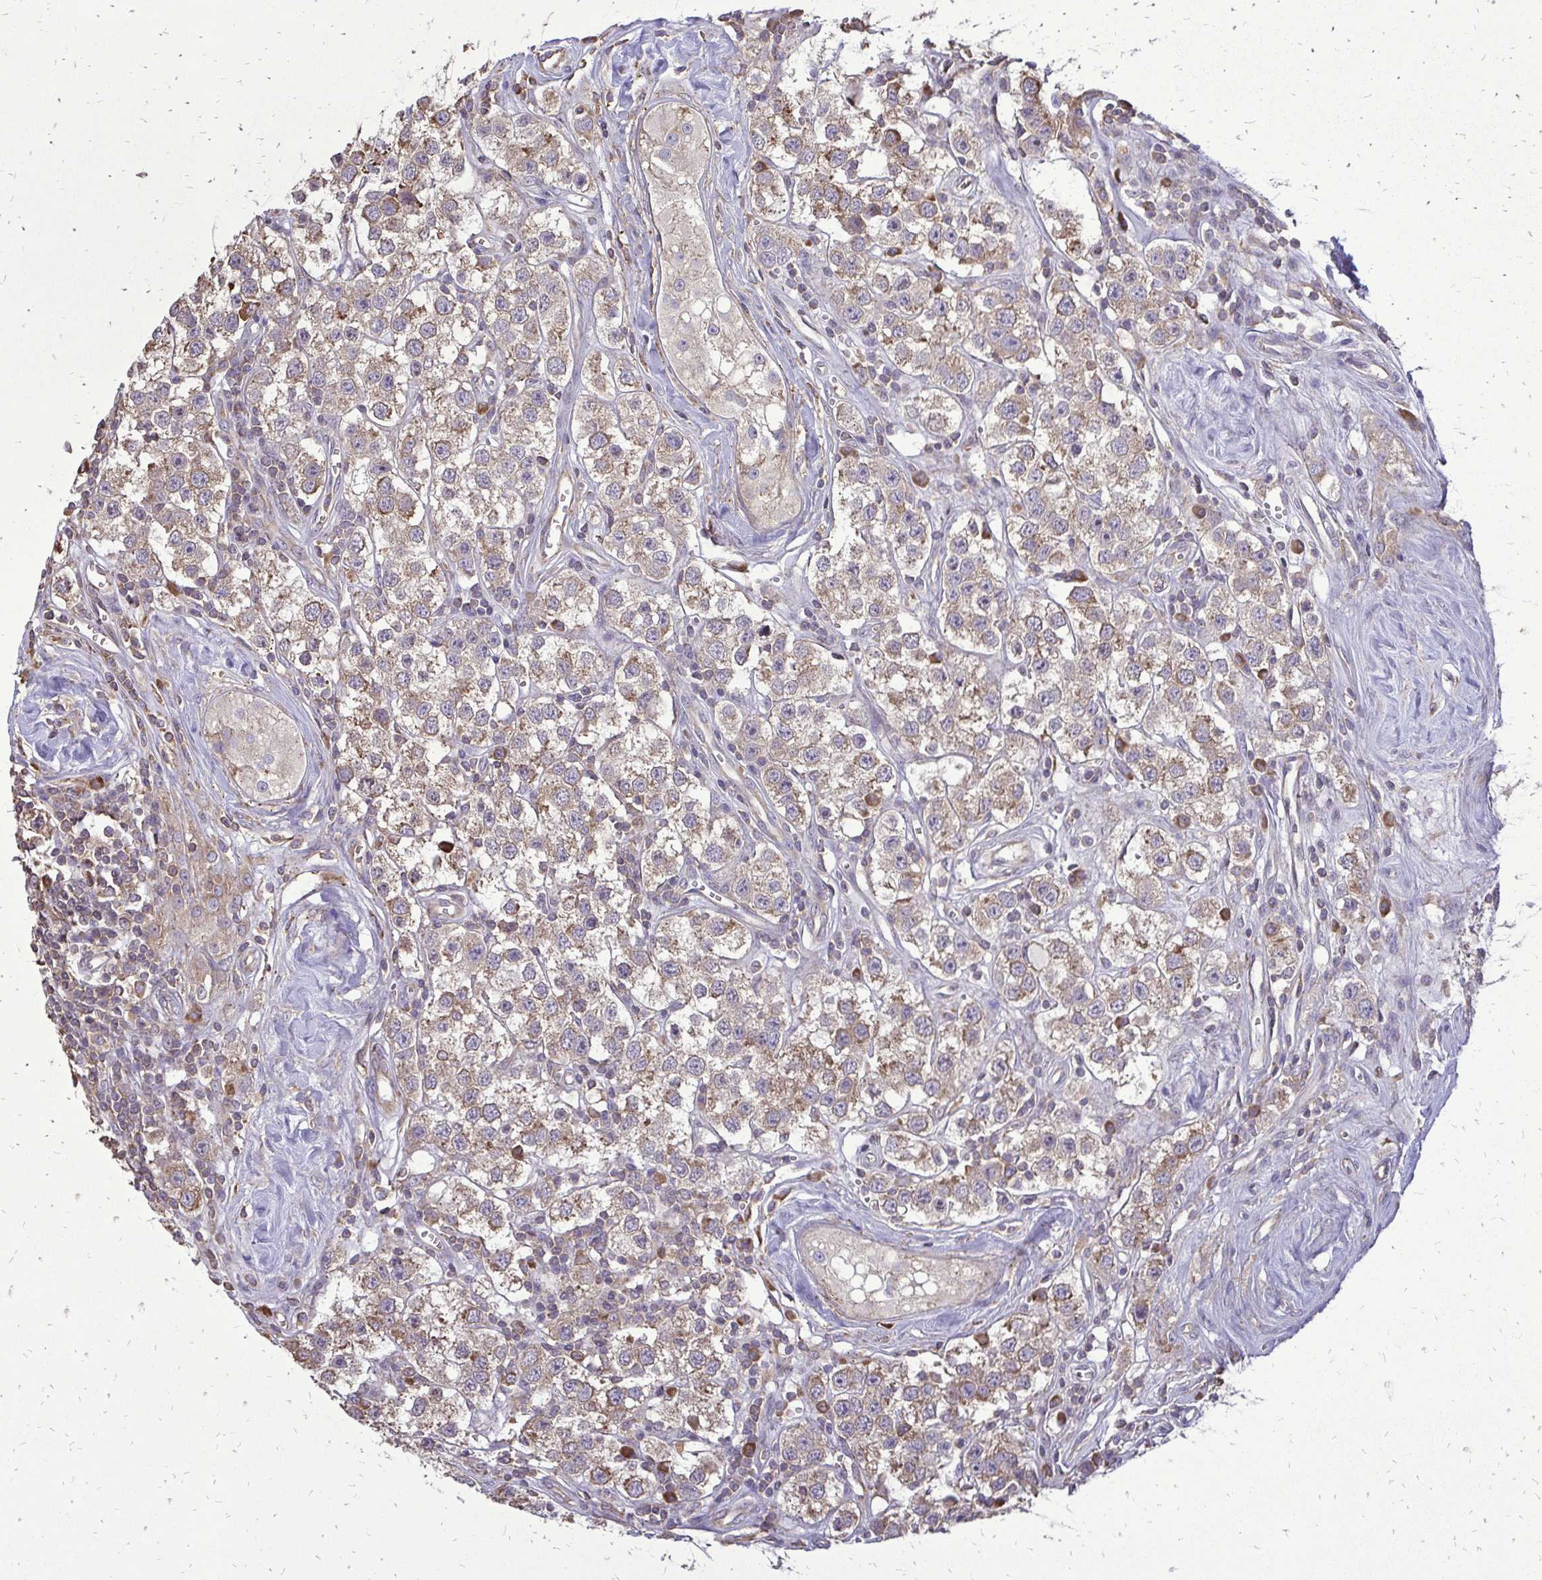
{"staining": {"intensity": "moderate", "quantity": ">75%", "location": "cytoplasmic/membranous"}, "tissue": "testis cancer", "cell_type": "Tumor cells", "image_type": "cancer", "snomed": [{"axis": "morphology", "description": "Seminoma, NOS"}, {"axis": "topography", "description": "Testis"}], "caption": "Moderate cytoplasmic/membranous protein positivity is seen in approximately >75% of tumor cells in seminoma (testis). The staining is performed using DAB brown chromogen to label protein expression. The nuclei are counter-stained blue using hematoxylin.", "gene": "RPS3", "patient": {"sex": "male", "age": 34}}